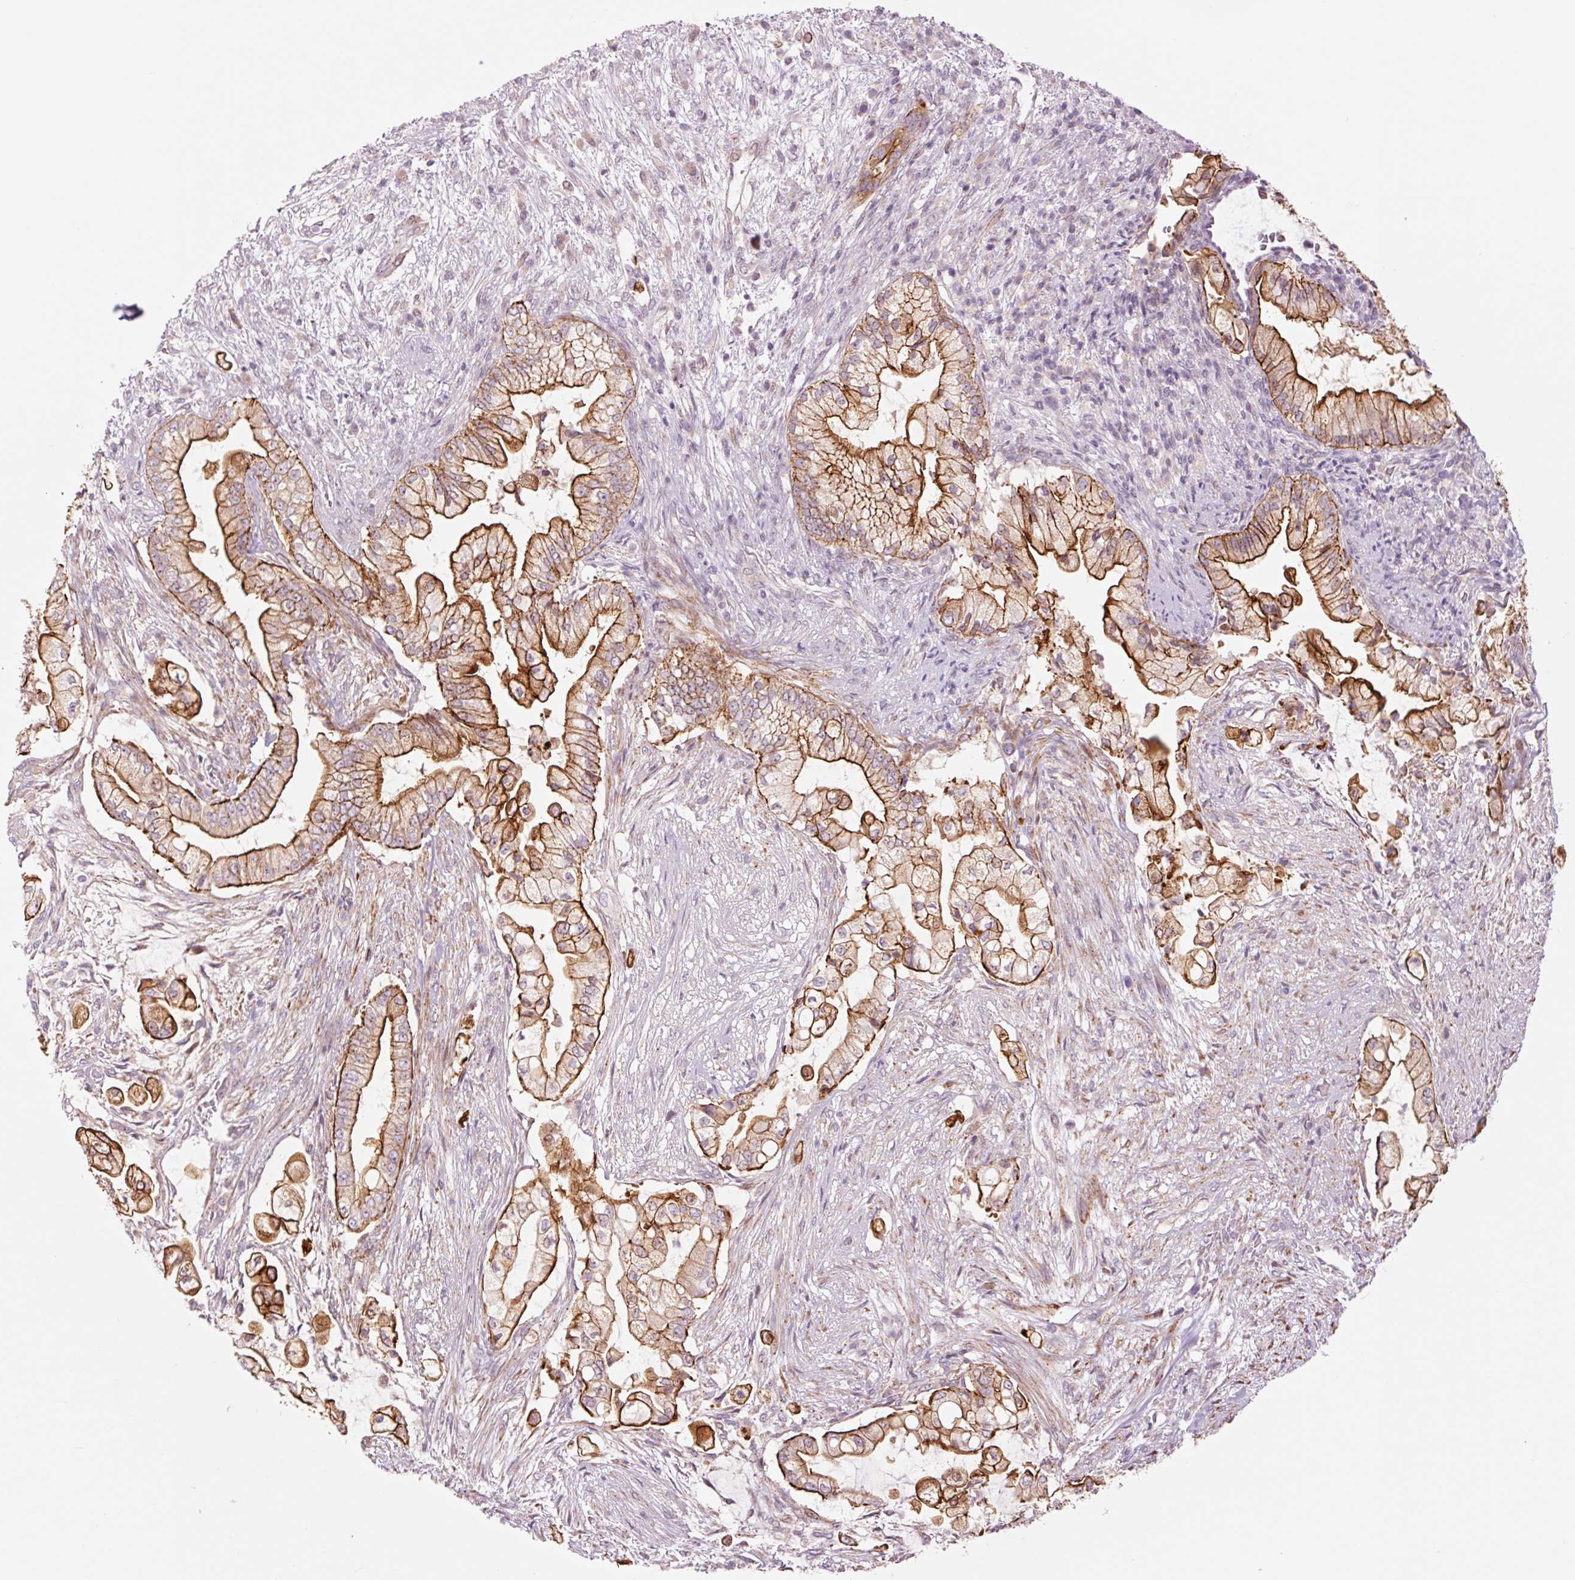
{"staining": {"intensity": "strong", "quantity": ">75%", "location": "cytoplasmic/membranous"}, "tissue": "pancreatic cancer", "cell_type": "Tumor cells", "image_type": "cancer", "snomed": [{"axis": "morphology", "description": "Adenocarcinoma, NOS"}, {"axis": "topography", "description": "Pancreas"}], "caption": "A photomicrograph of human pancreatic cancer (adenocarcinoma) stained for a protein demonstrates strong cytoplasmic/membranous brown staining in tumor cells. The protein of interest is stained brown, and the nuclei are stained in blue (DAB IHC with brightfield microscopy, high magnification).", "gene": "DAPP1", "patient": {"sex": "female", "age": 69}}